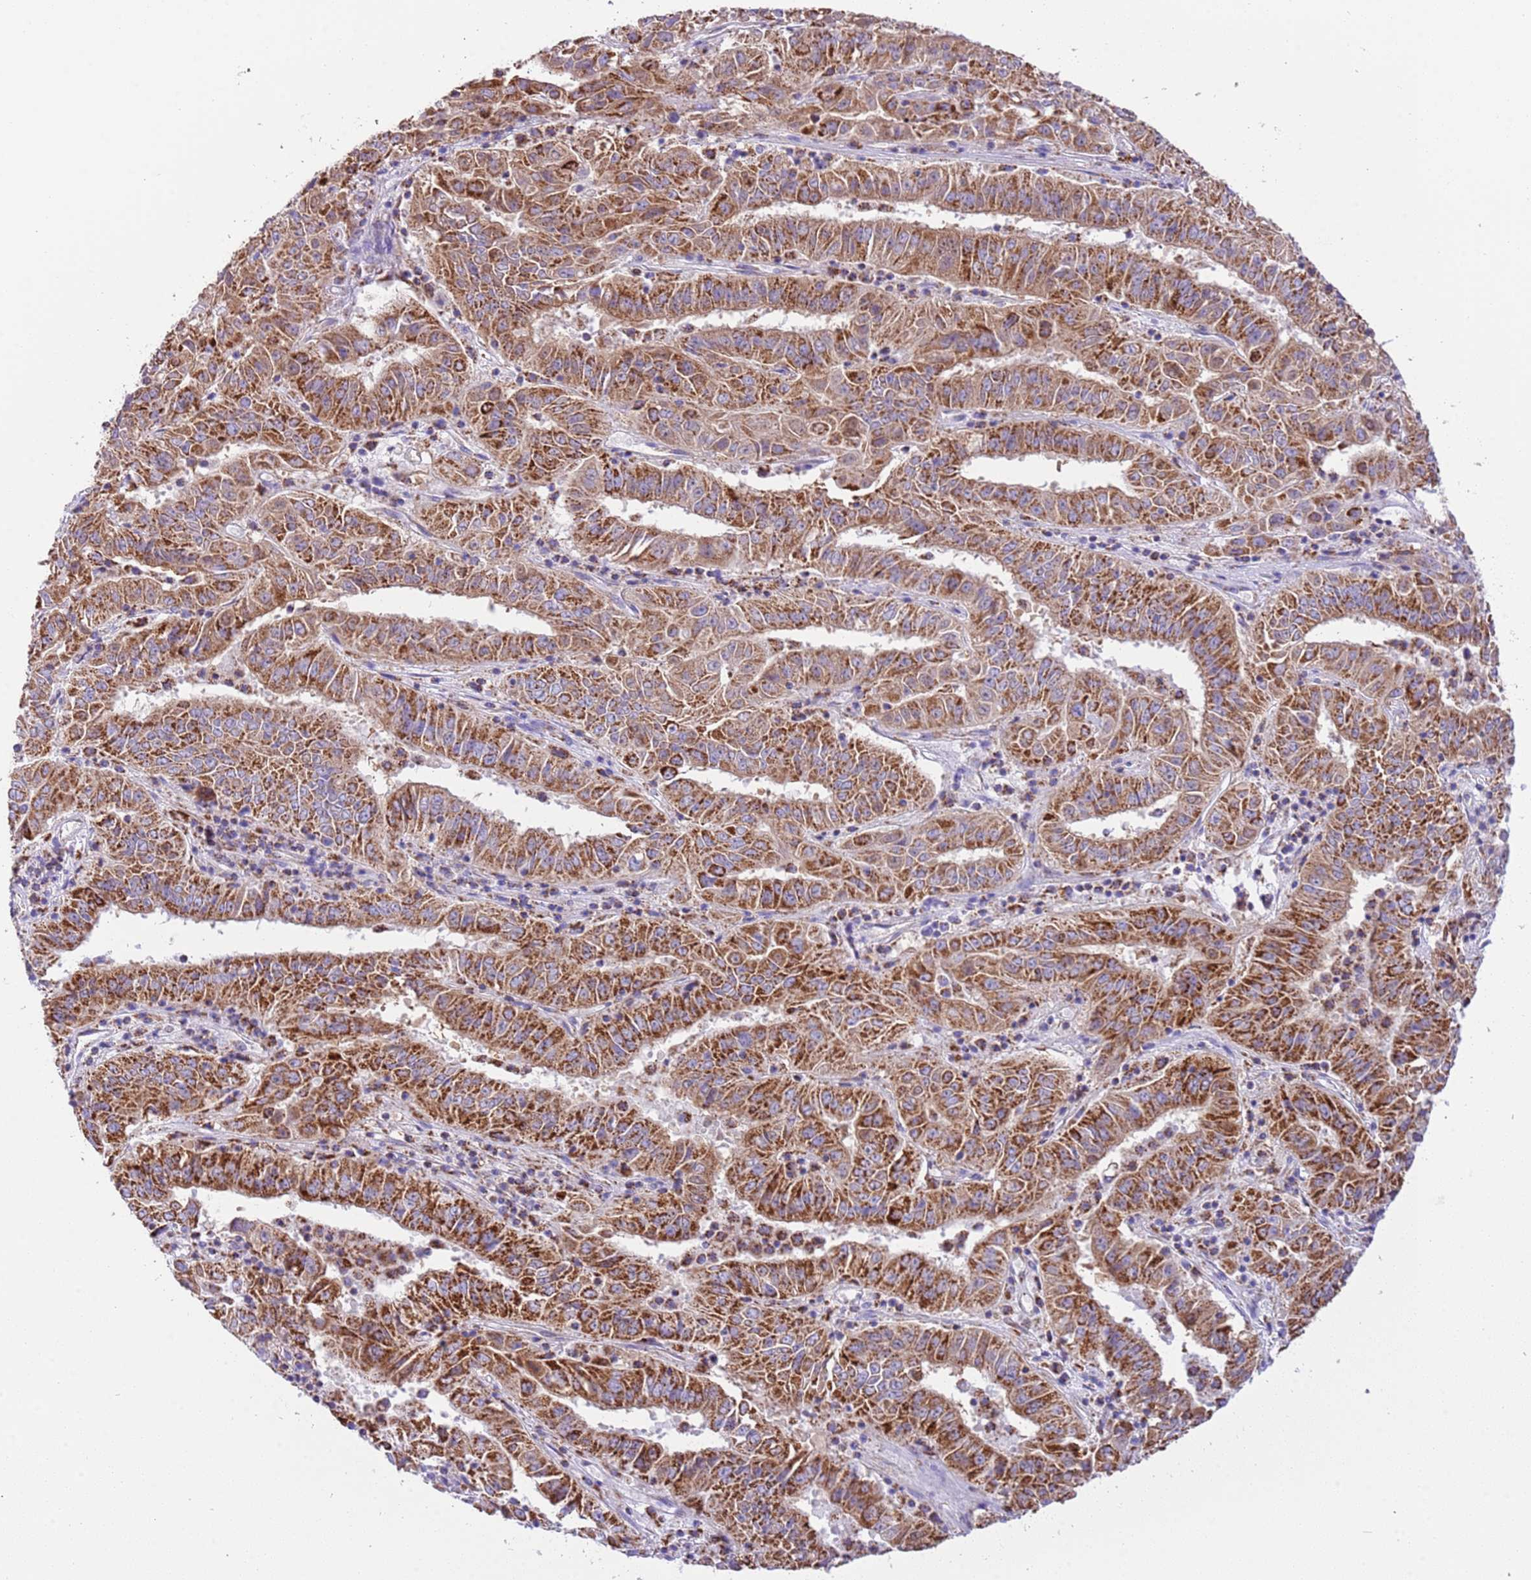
{"staining": {"intensity": "strong", "quantity": ">75%", "location": "cytoplasmic/membranous"}, "tissue": "pancreatic cancer", "cell_type": "Tumor cells", "image_type": "cancer", "snomed": [{"axis": "morphology", "description": "Adenocarcinoma, NOS"}, {"axis": "topography", "description": "Pancreas"}], "caption": "This photomicrograph shows adenocarcinoma (pancreatic) stained with immunohistochemistry (IHC) to label a protein in brown. The cytoplasmic/membranous of tumor cells show strong positivity for the protein. Nuclei are counter-stained blue.", "gene": "SUCLG2", "patient": {"sex": "male", "age": 63}}